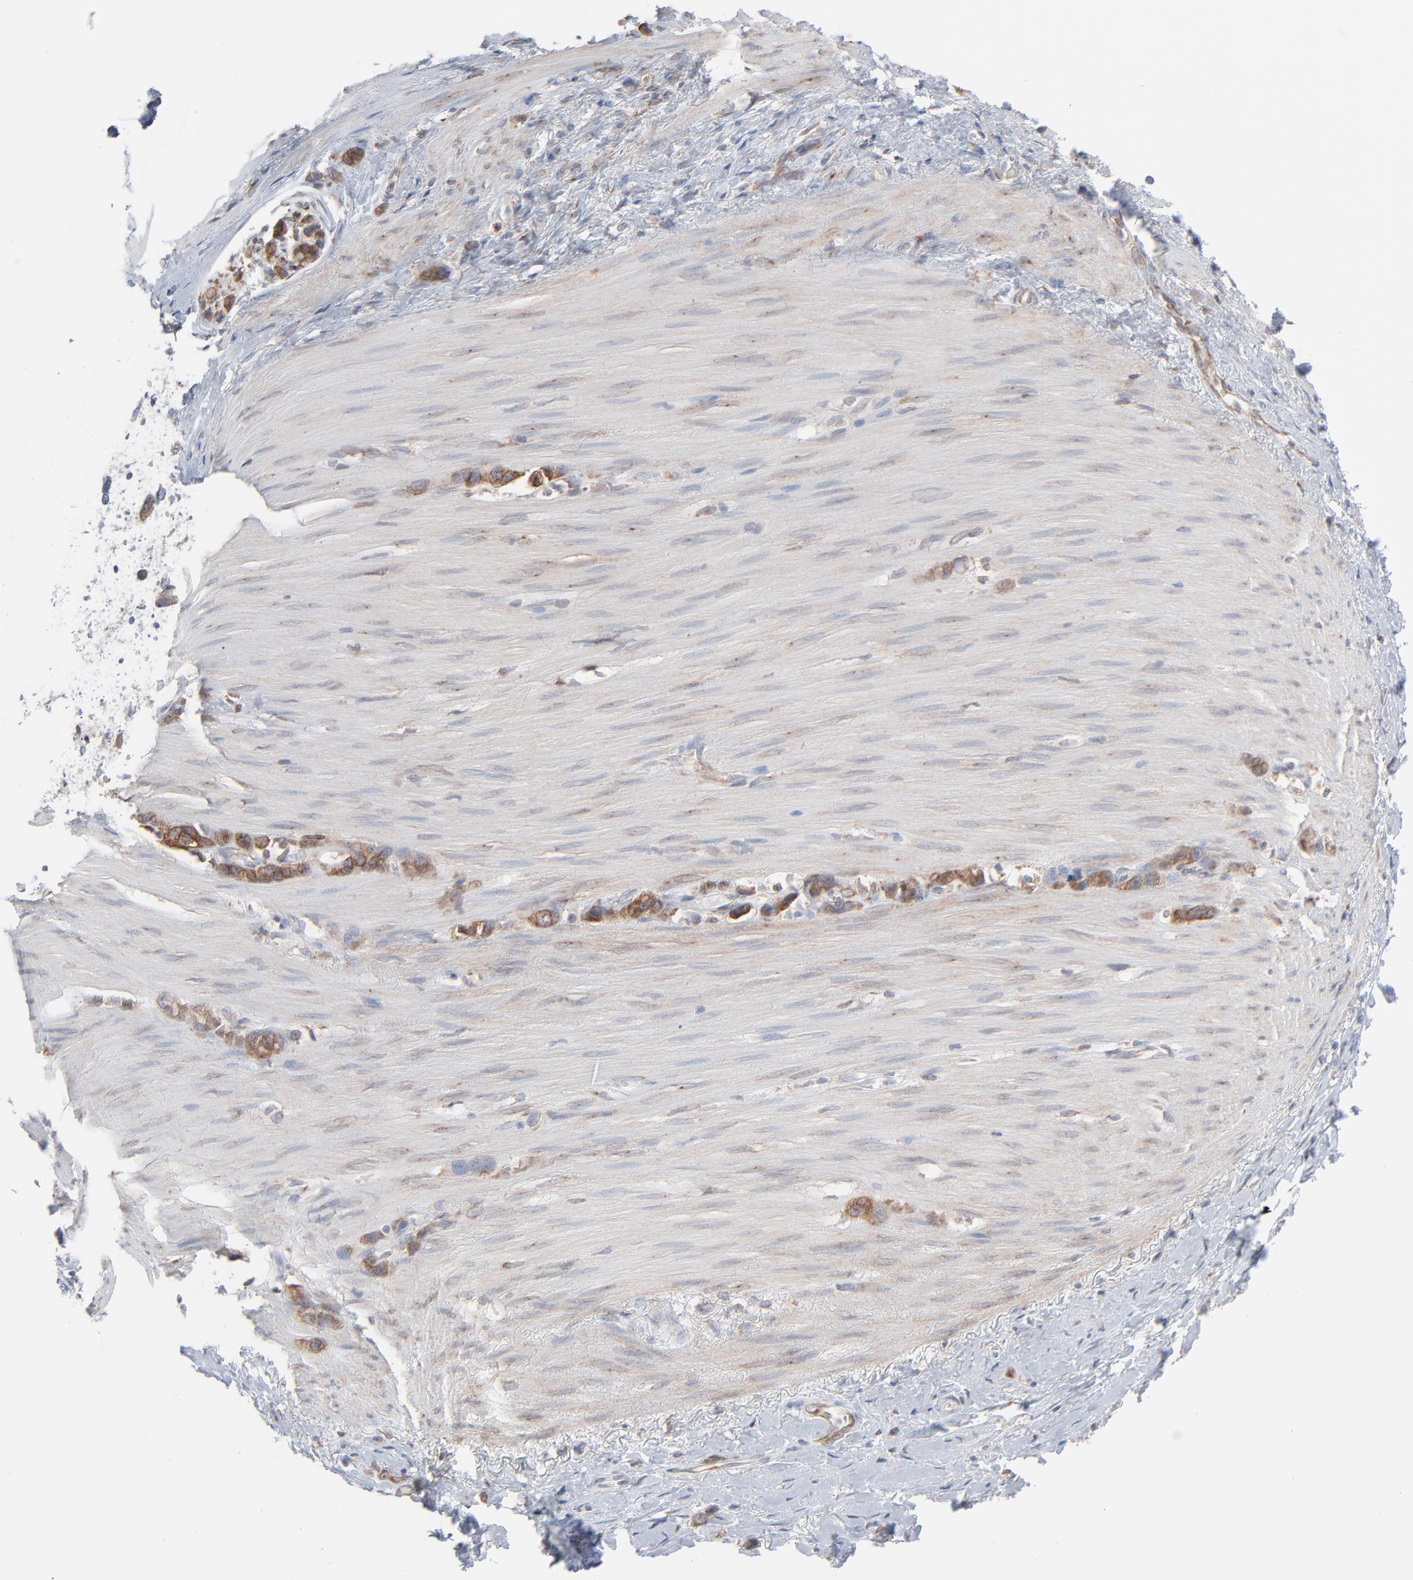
{"staining": {"intensity": "moderate", "quantity": ">75%", "location": "cytoplasmic/membranous"}, "tissue": "stomach cancer", "cell_type": "Tumor cells", "image_type": "cancer", "snomed": [{"axis": "morphology", "description": "Normal tissue, NOS"}, {"axis": "morphology", "description": "Adenocarcinoma, NOS"}, {"axis": "morphology", "description": "Adenocarcinoma, High grade"}, {"axis": "topography", "description": "Stomach, upper"}, {"axis": "topography", "description": "Stomach"}], "caption": "A photomicrograph of stomach cancer stained for a protein reveals moderate cytoplasmic/membranous brown staining in tumor cells.", "gene": "KDSR", "patient": {"sex": "female", "age": 65}}